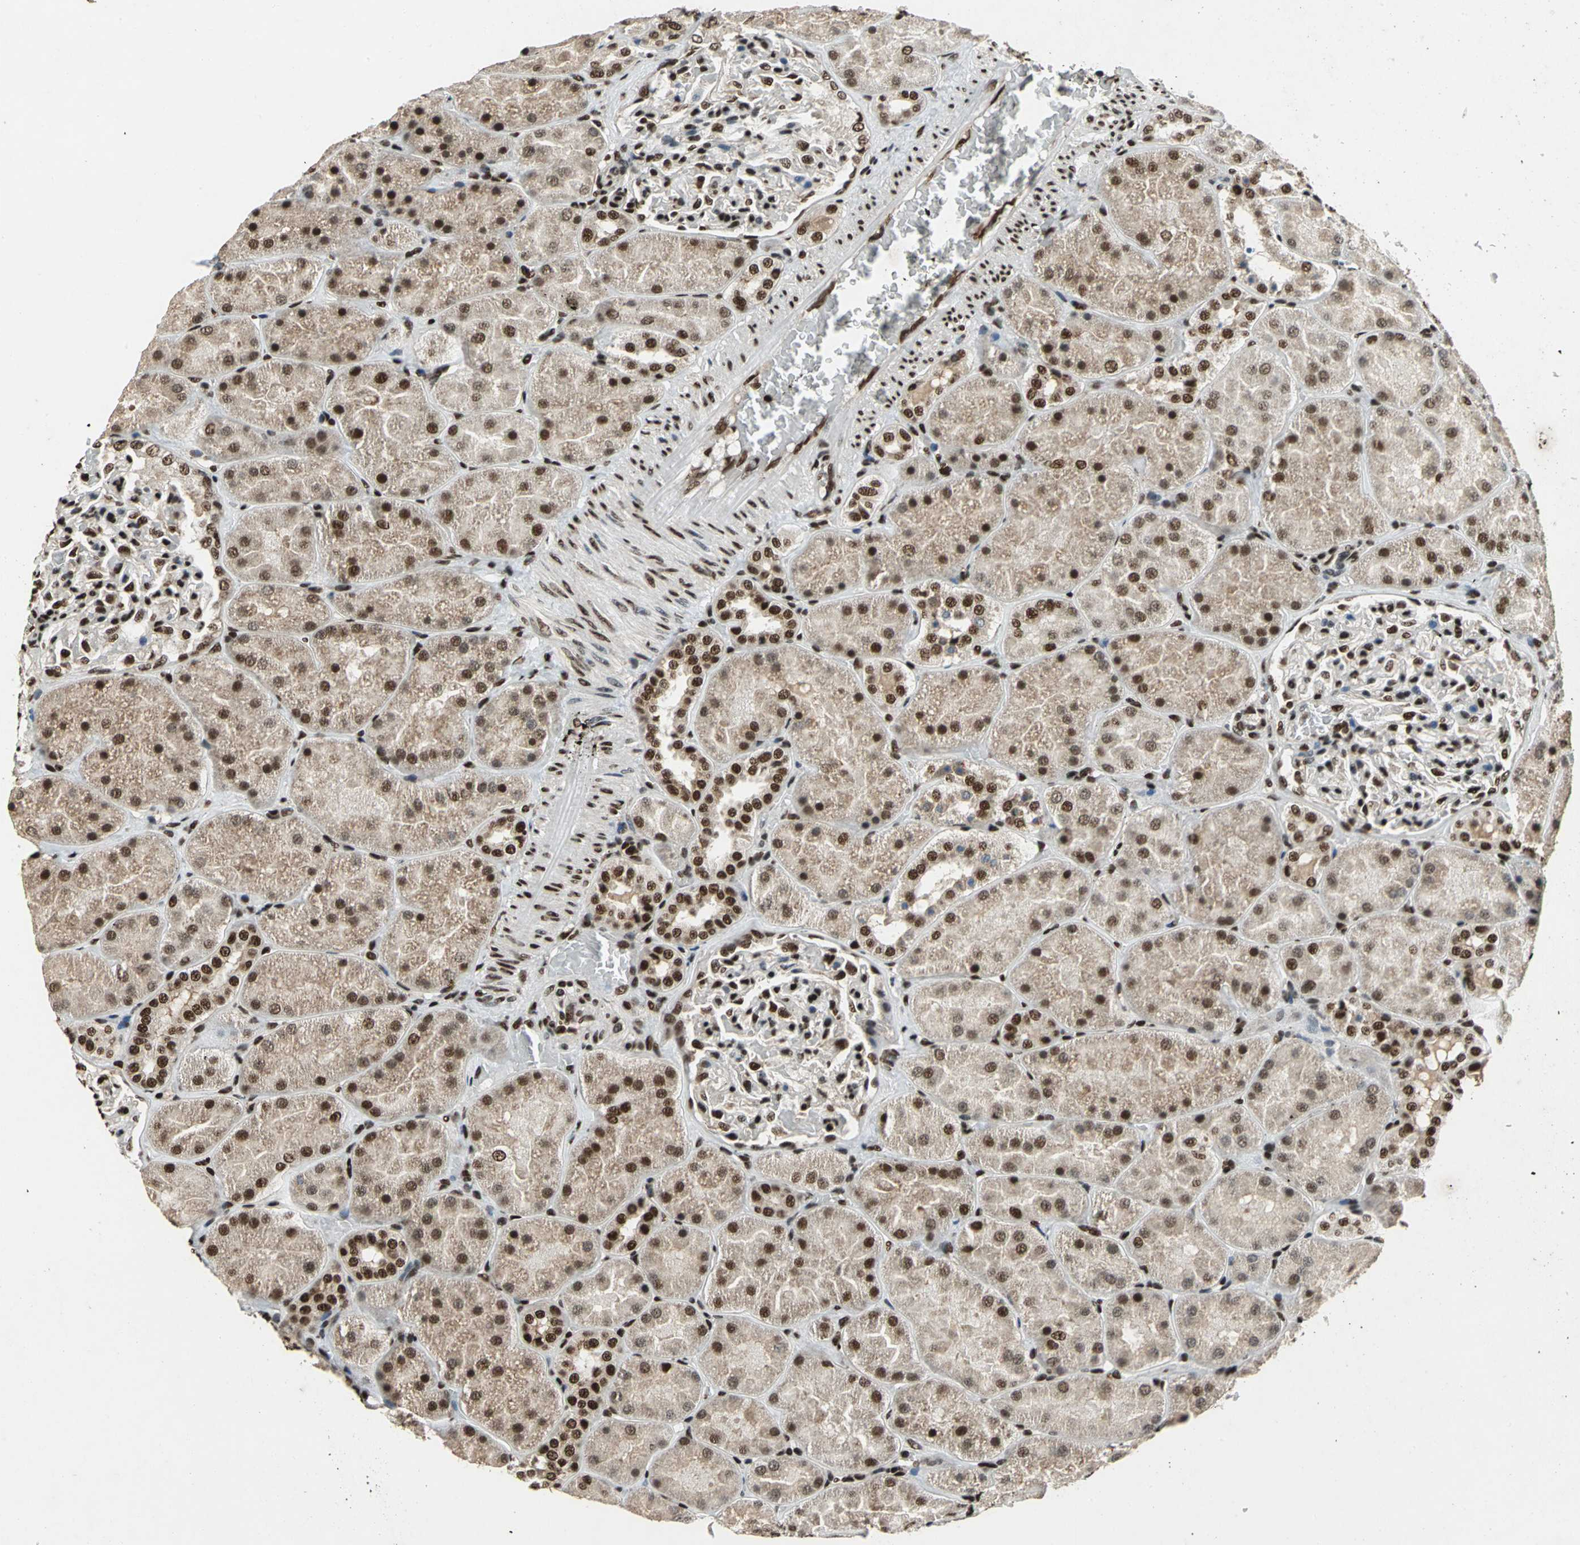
{"staining": {"intensity": "strong", "quantity": ">75%", "location": "nuclear"}, "tissue": "kidney", "cell_type": "Cells in glomeruli", "image_type": "normal", "snomed": [{"axis": "morphology", "description": "Normal tissue, NOS"}, {"axis": "topography", "description": "Kidney"}], "caption": "This is a histology image of IHC staining of unremarkable kidney, which shows strong expression in the nuclear of cells in glomeruli.", "gene": "MTA2", "patient": {"sex": "male", "age": 28}}